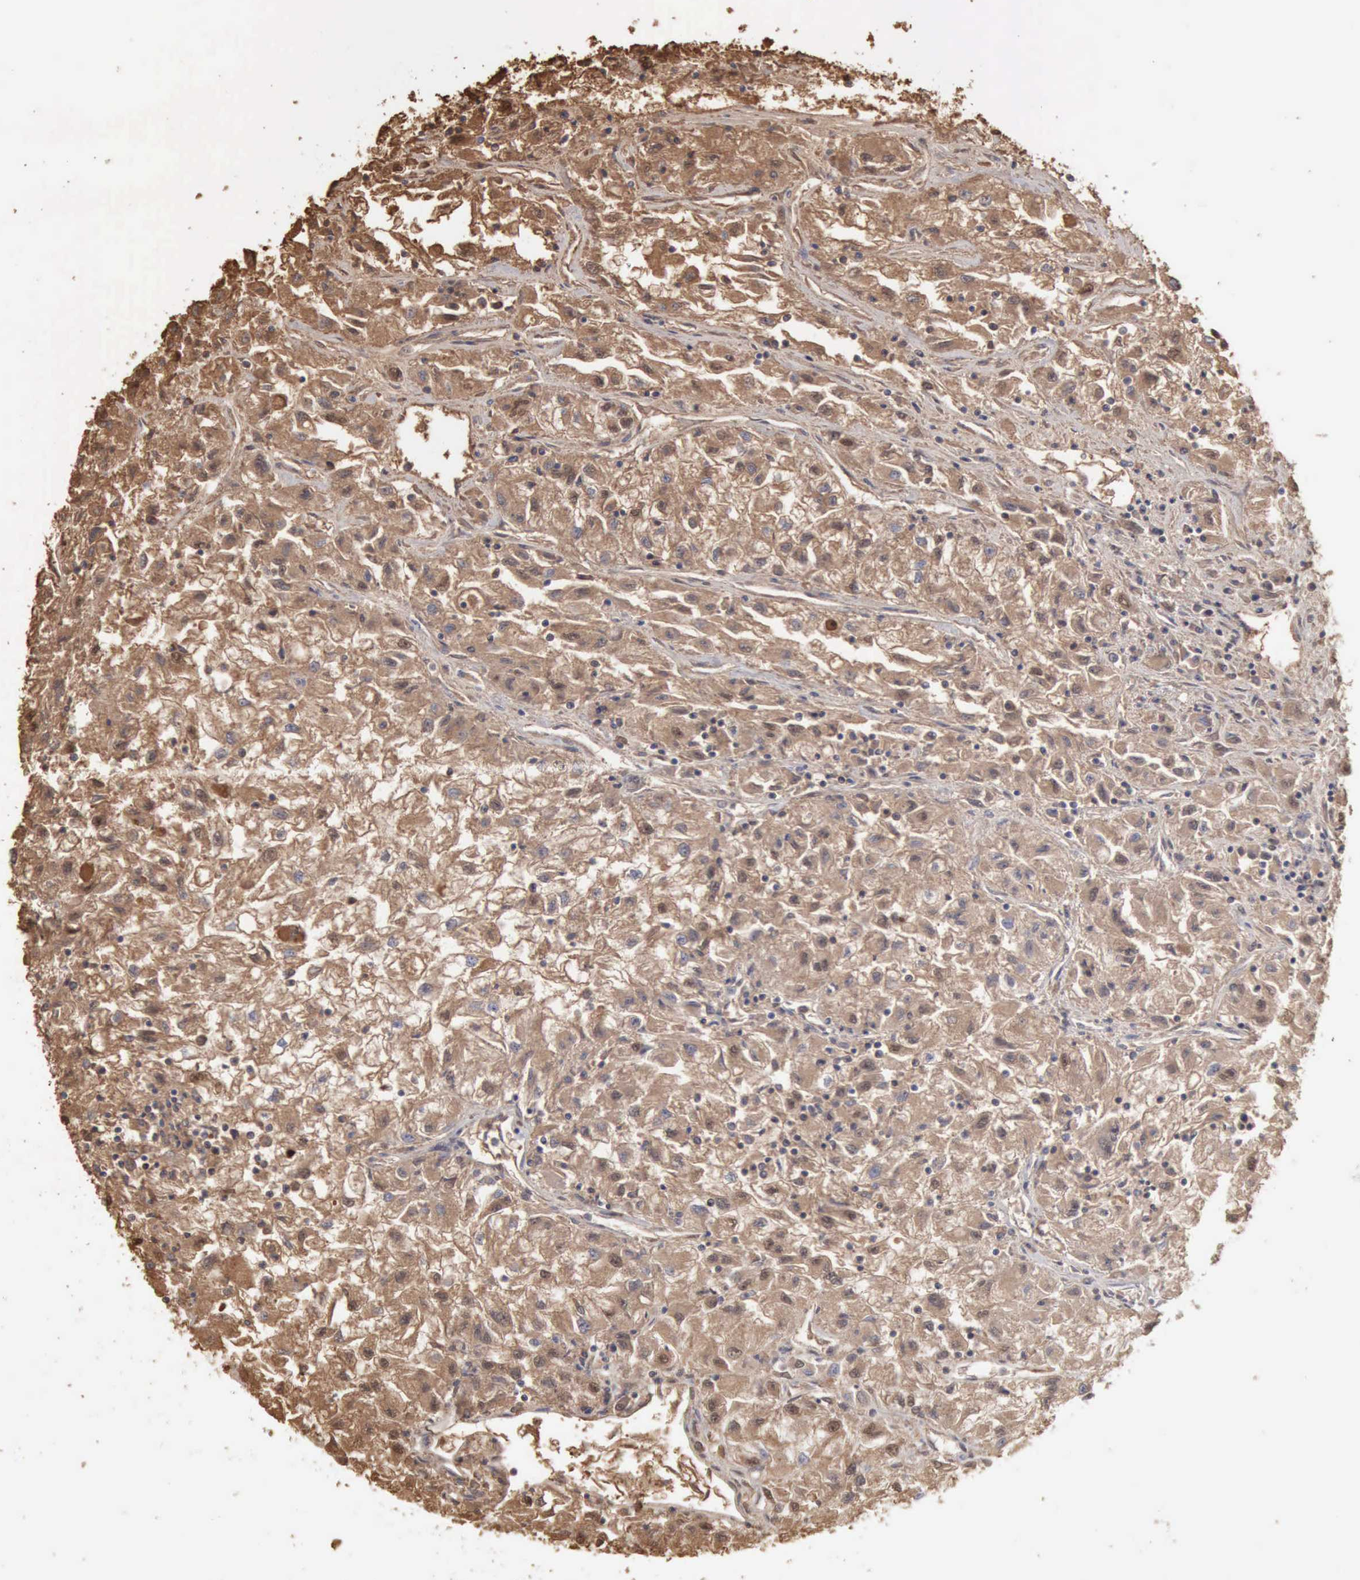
{"staining": {"intensity": "moderate", "quantity": ">75%", "location": "cytoplasmic/membranous"}, "tissue": "renal cancer", "cell_type": "Tumor cells", "image_type": "cancer", "snomed": [{"axis": "morphology", "description": "Adenocarcinoma, NOS"}, {"axis": "topography", "description": "Kidney"}], "caption": "Renal adenocarcinoma was stained to show a protein in brown. There is medium levels of moderate cytoplasmic/membranous positivity in about >75% of tumor cells.", "gene": "SERPINA1", "patient": {"sex": "male", "age": 59}}